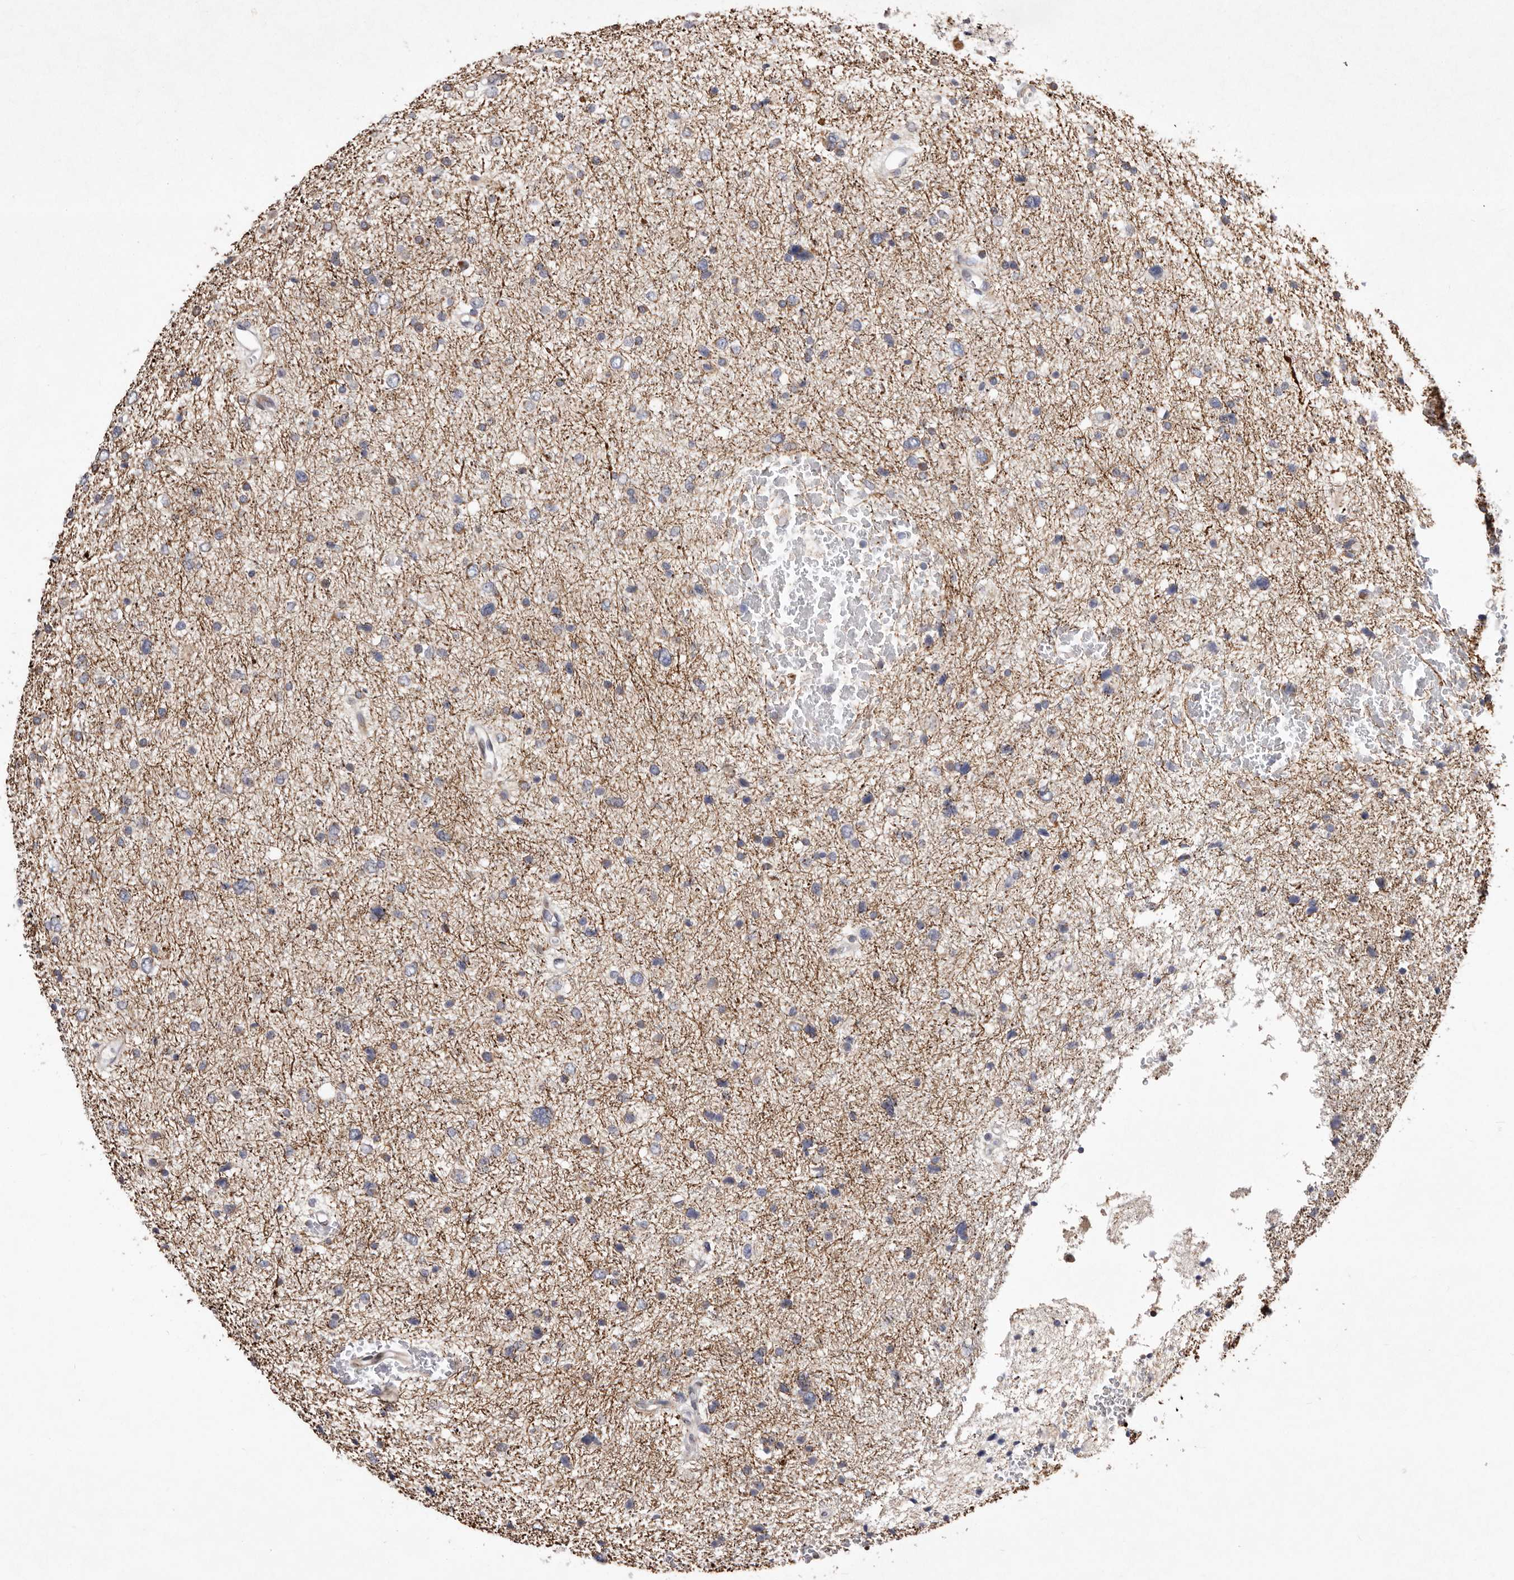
{"staining": {"intensity": "negative", "quantity": "none", "location": "none"}, "tissue": "glioma", "cell_type": "Tumor cells", "image_type": "cancer", "snomed": [{"axis": "morphology", "description": "Glioma, malignant, Low grade"}, {"axis": "topography", "description": "Brain"}], "caption": "Immunohistochemistry image of neoplastic tissue: malignant glioma (low-grade) stained with DAB (3,3'-diaminobenzidine) exhibits no significant protein positivity in tumor cells.", "gene": "TIMM17B", "patient": {"sex": "female", "age": 37}}